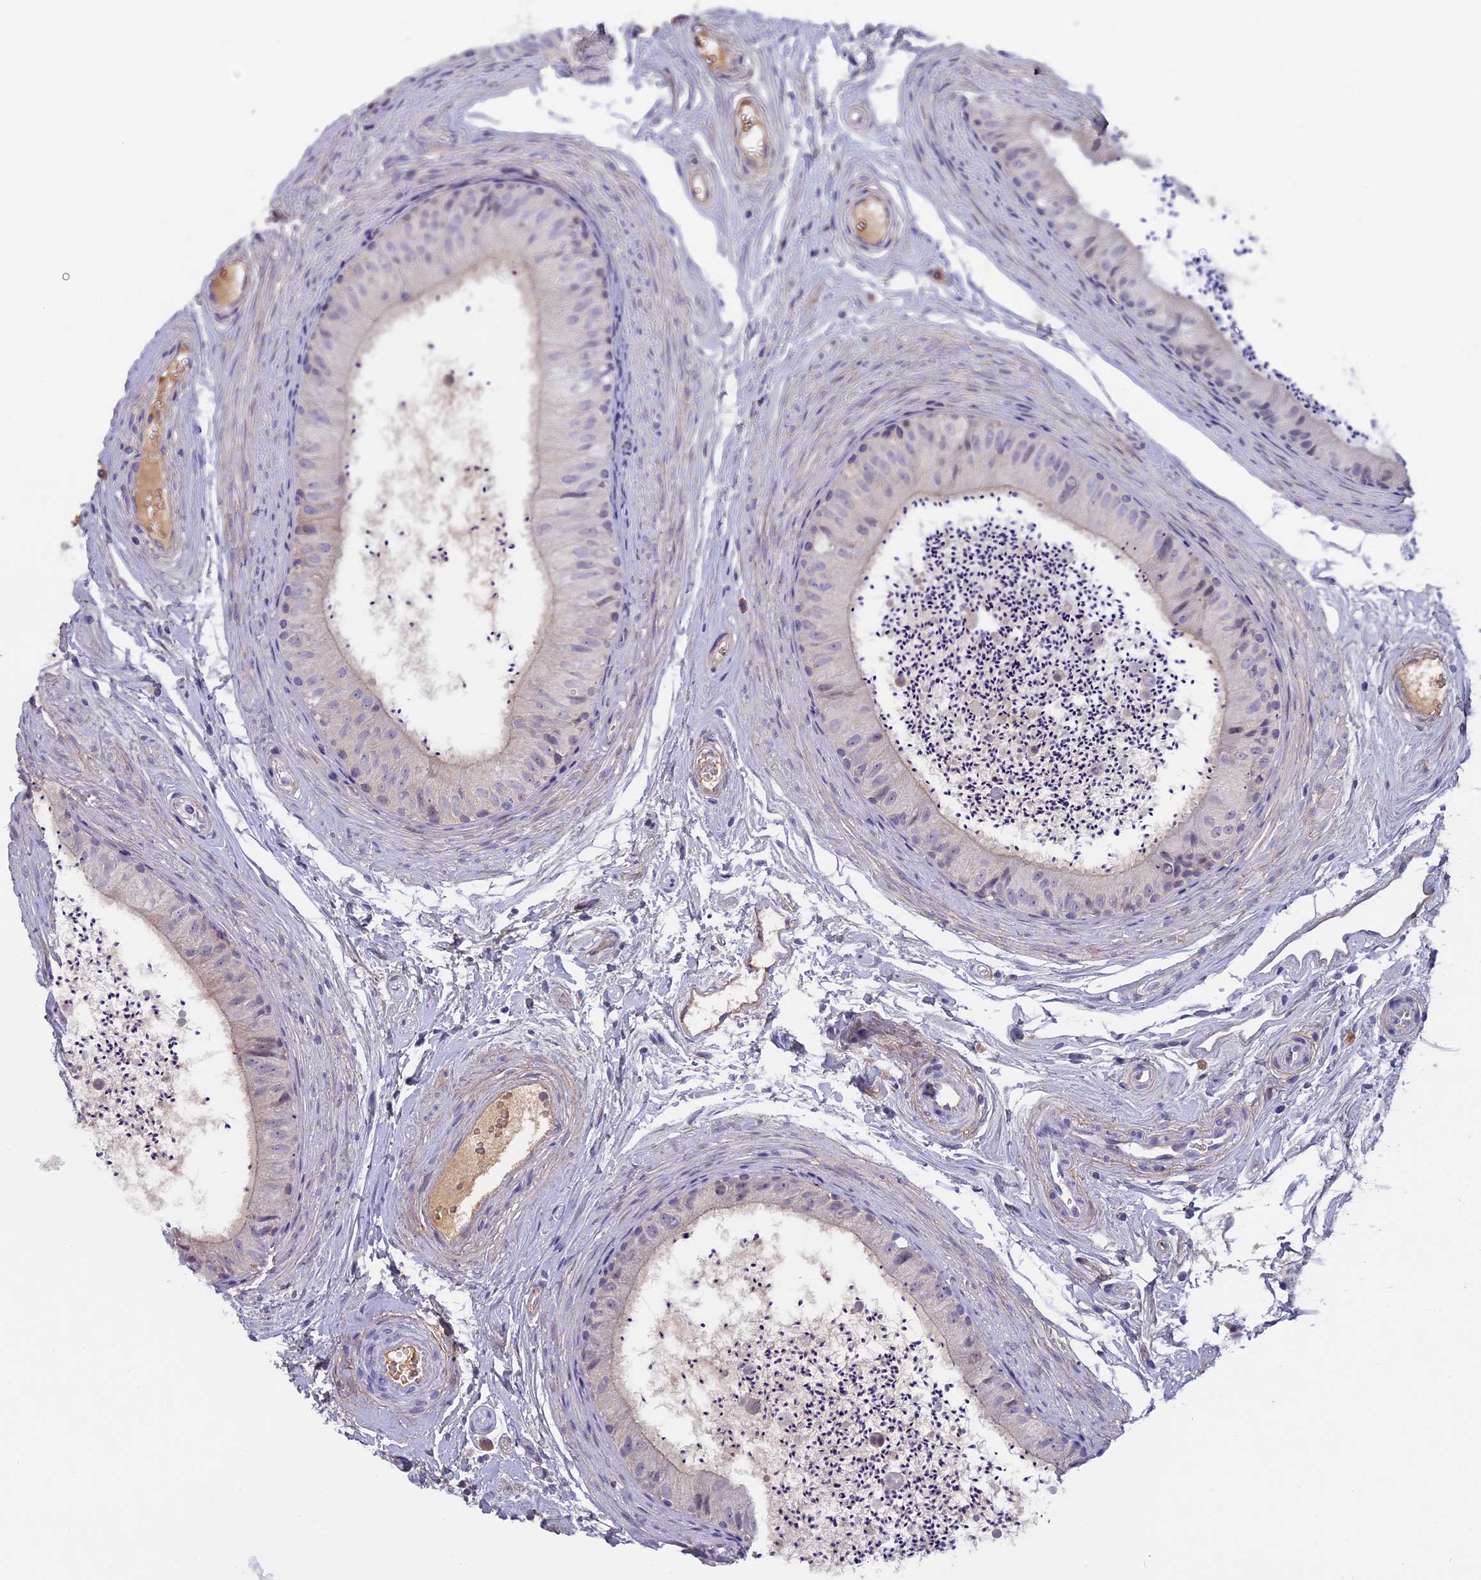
{"staining": {"intensity": "negative", "quantity": "none", "location": "none"}, "tissue": "epididymis", "cell_type": "Glandular cells", "image_type": "normal", "snomed": [{"axis": "morphology", "description": "Normal tissue, NOS"}, {"axis": "topography", "description": "Epididymis"}], "caption": "Photomicrograph shows no significant protein staining in glandular cells of unremarkable epididymis. The staining was performed using DAB (3,3'-diaminobenzidine) to visualize the protein expression in brown, while the nuclei were stained in blue with hematoxylin (Magnification: 20x).", "gene": "COL4A3", "patient": {"sex": "male", "age": 56}}